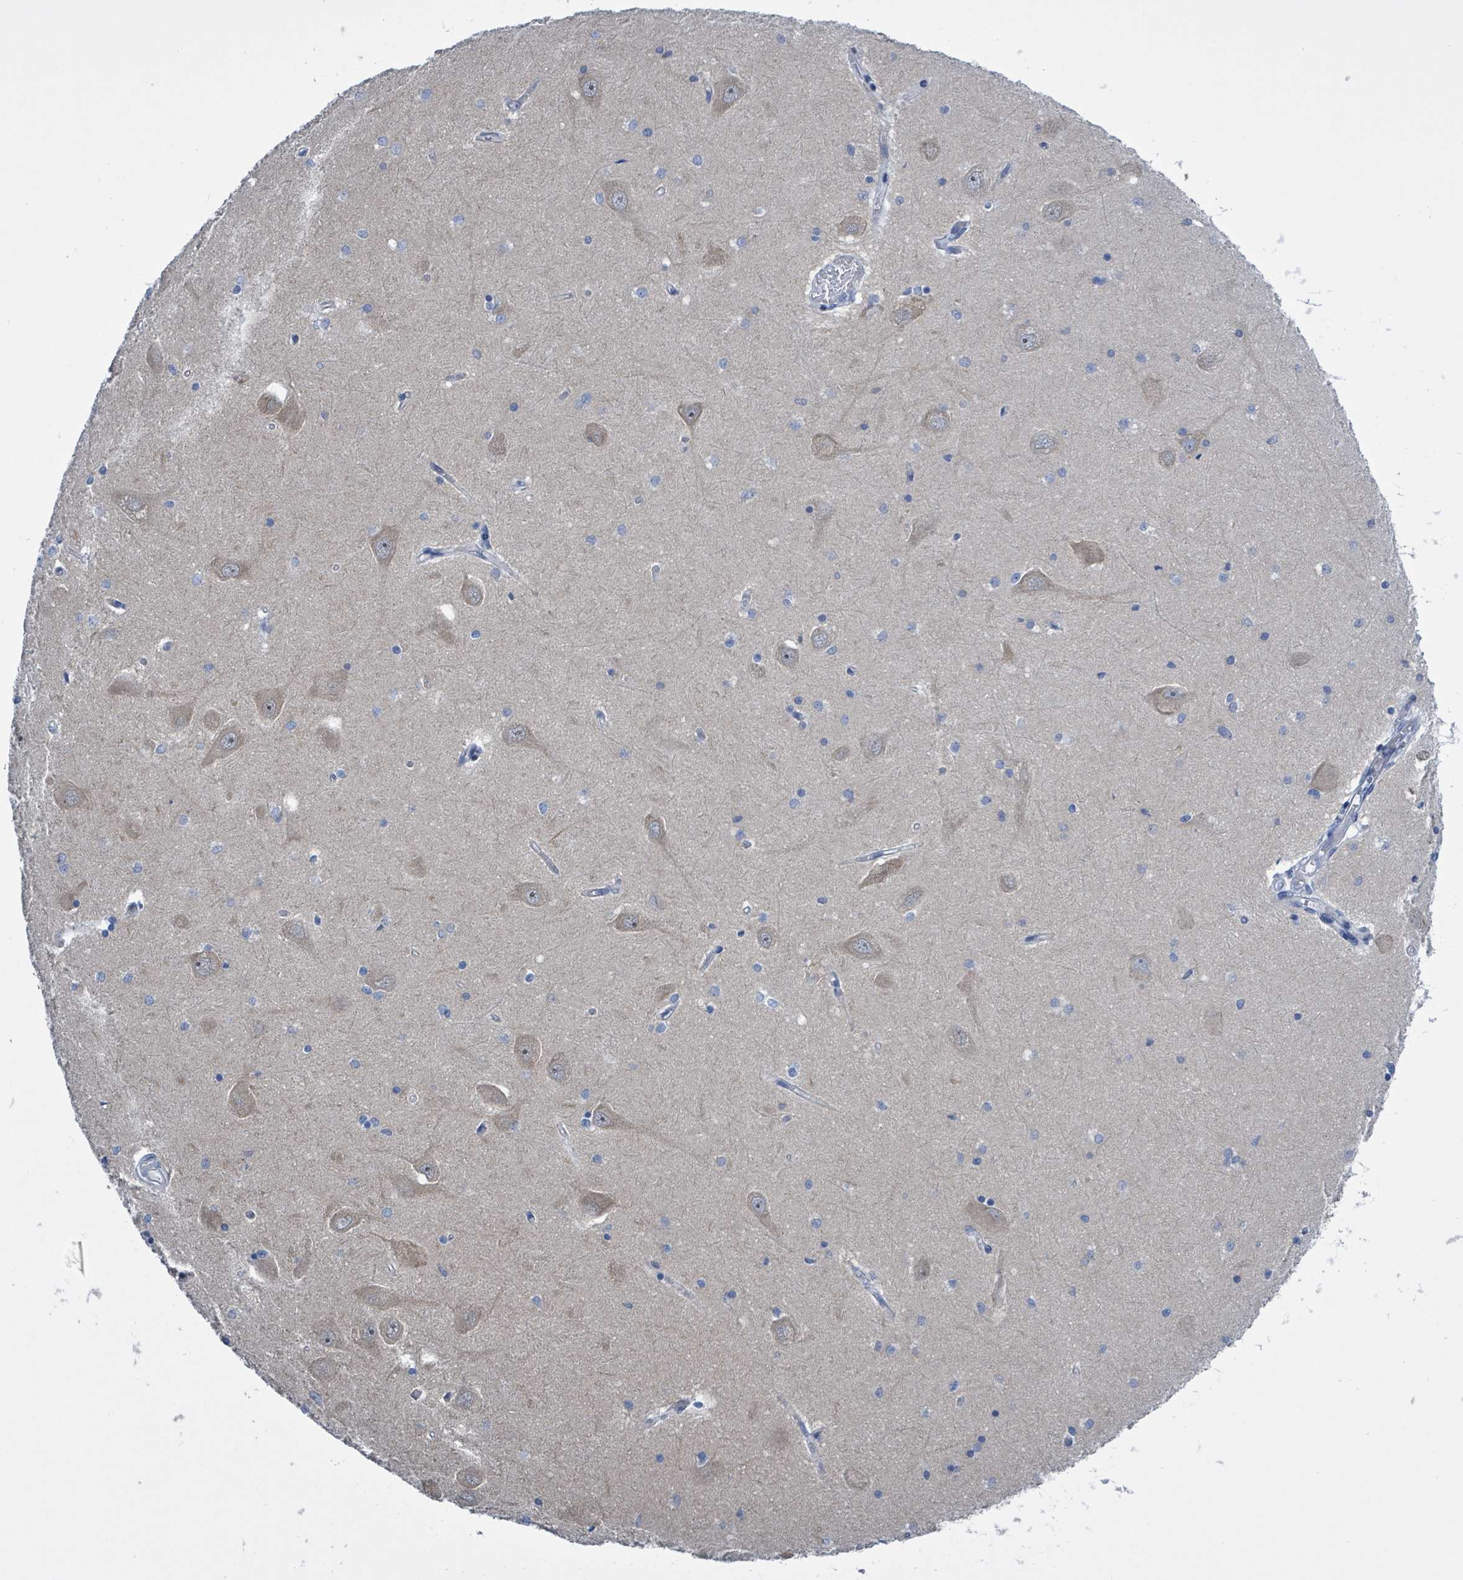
{"staining": {"intensity": "negative", "quantity": "none", "location": "none"}, "tissue": "hippocampus", "cell_type": "Glial cells", "image_type": "normal", "snomed": [{"axis": "morphology", "description": "Normal tissue, NOS"}, {"axis": "topography", "description": "Hippocampus"}], "caption": "Micrograph shows no protein positivity in glial cells of unremarkable hippocampus.", "gene": "DGKZ", "patient": {"sex": "male", "age": 45}}